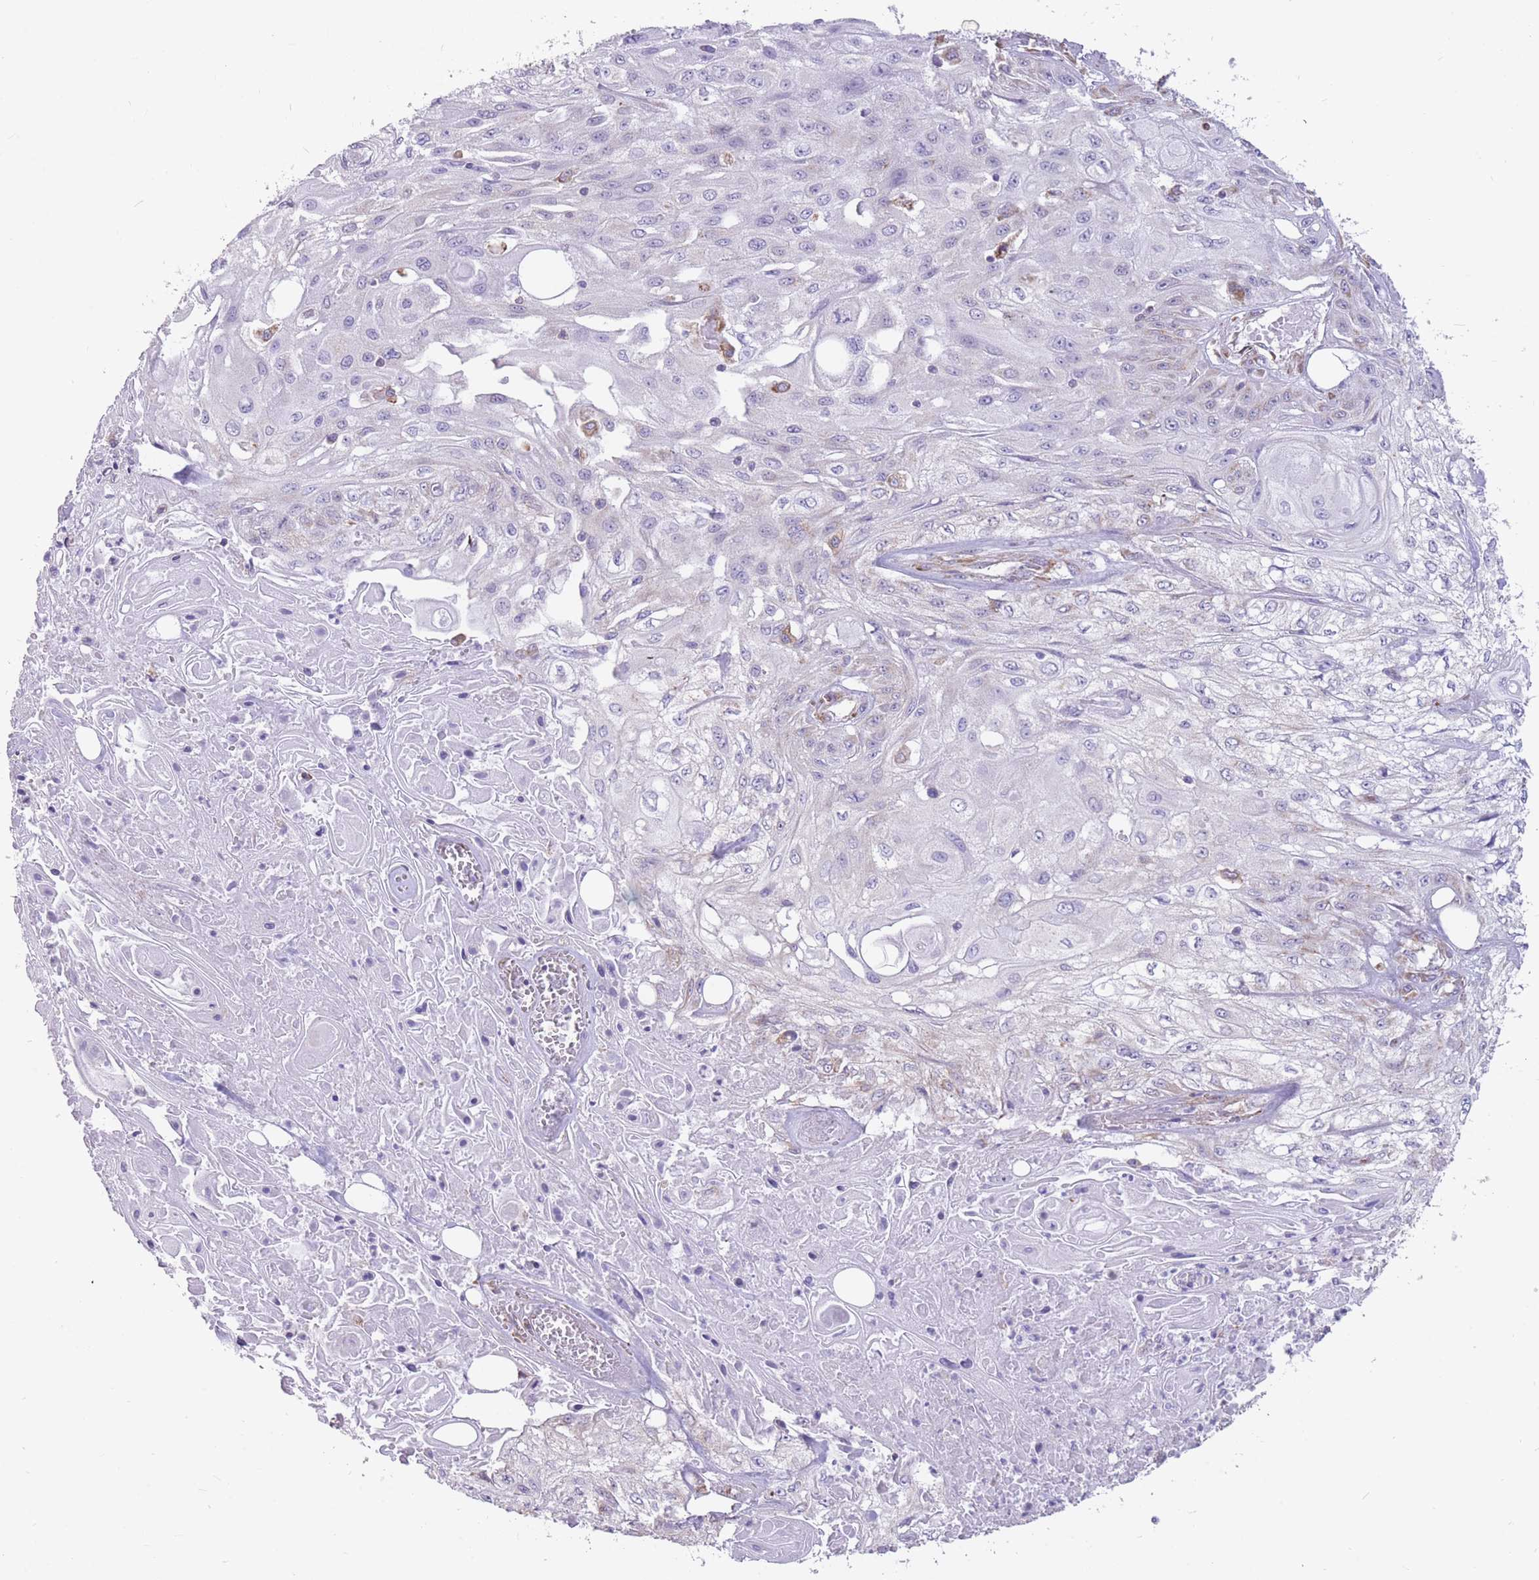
{"staining": {"intensity": "negative", "quantity": "none", "location": "none"}, "tissue": "skin cancer", "cell_type": "Tumor cells", "image_type": "cancer", "snomed": [{"axis": "morphology", "description": "Squamous cell carcinoma, NOS"}, {"axis": "morphology", "description": "Squamous cell carcinoma, metastatic, NOS"}, {"axis": "topography", "description": "Skin"}, {"axis": "topography", "description": "Lymph node"}], "caption": "DAB immunohistochemical staining of skin squamous cell carcinoma shows no significant positivity in tumor cells.", "gene": "TRAPPC5", "patient": {"sex": "male", "age": 75}}